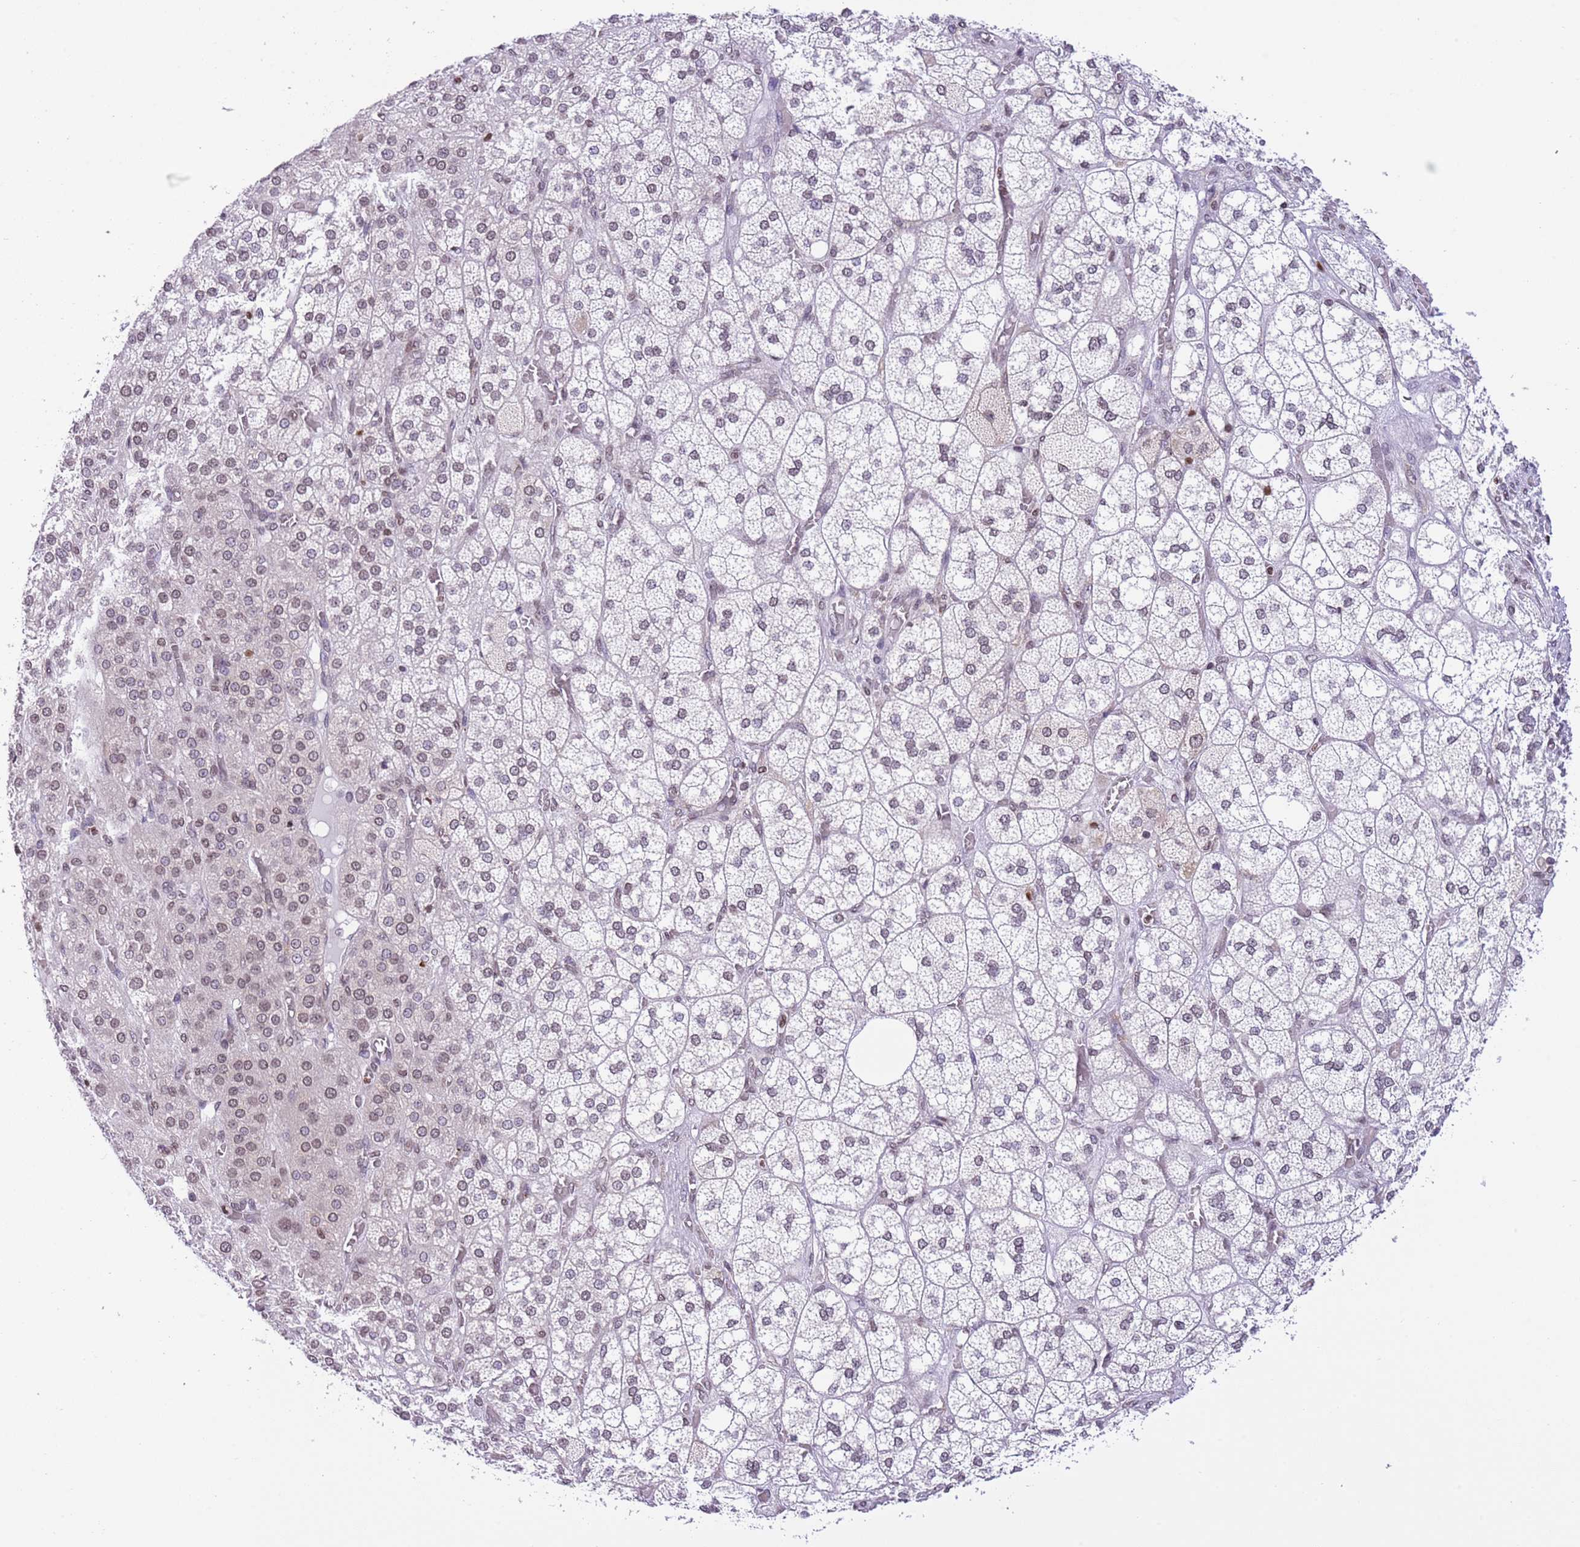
{"staining": {"intensity": "weak", "quantity": ">75%", "location": "nuclear"}, "tissue": "adrenal gland", "cell_type": "Glandular cells", "image_type": "normal", "snomed": [{"axis": "morphology", "description": "Normal tissue, NOS"}, {"axis": "topography", "description": "Adrenal gland"}], "caption": "An immunohistochemistry image of benign tissue is shown. Protein staining in brown highlights weak nuclear positivity in adrenal gland within glandular cells.", "gene": "NRIP1", "patient": {"sex": "male", "age": 61}}